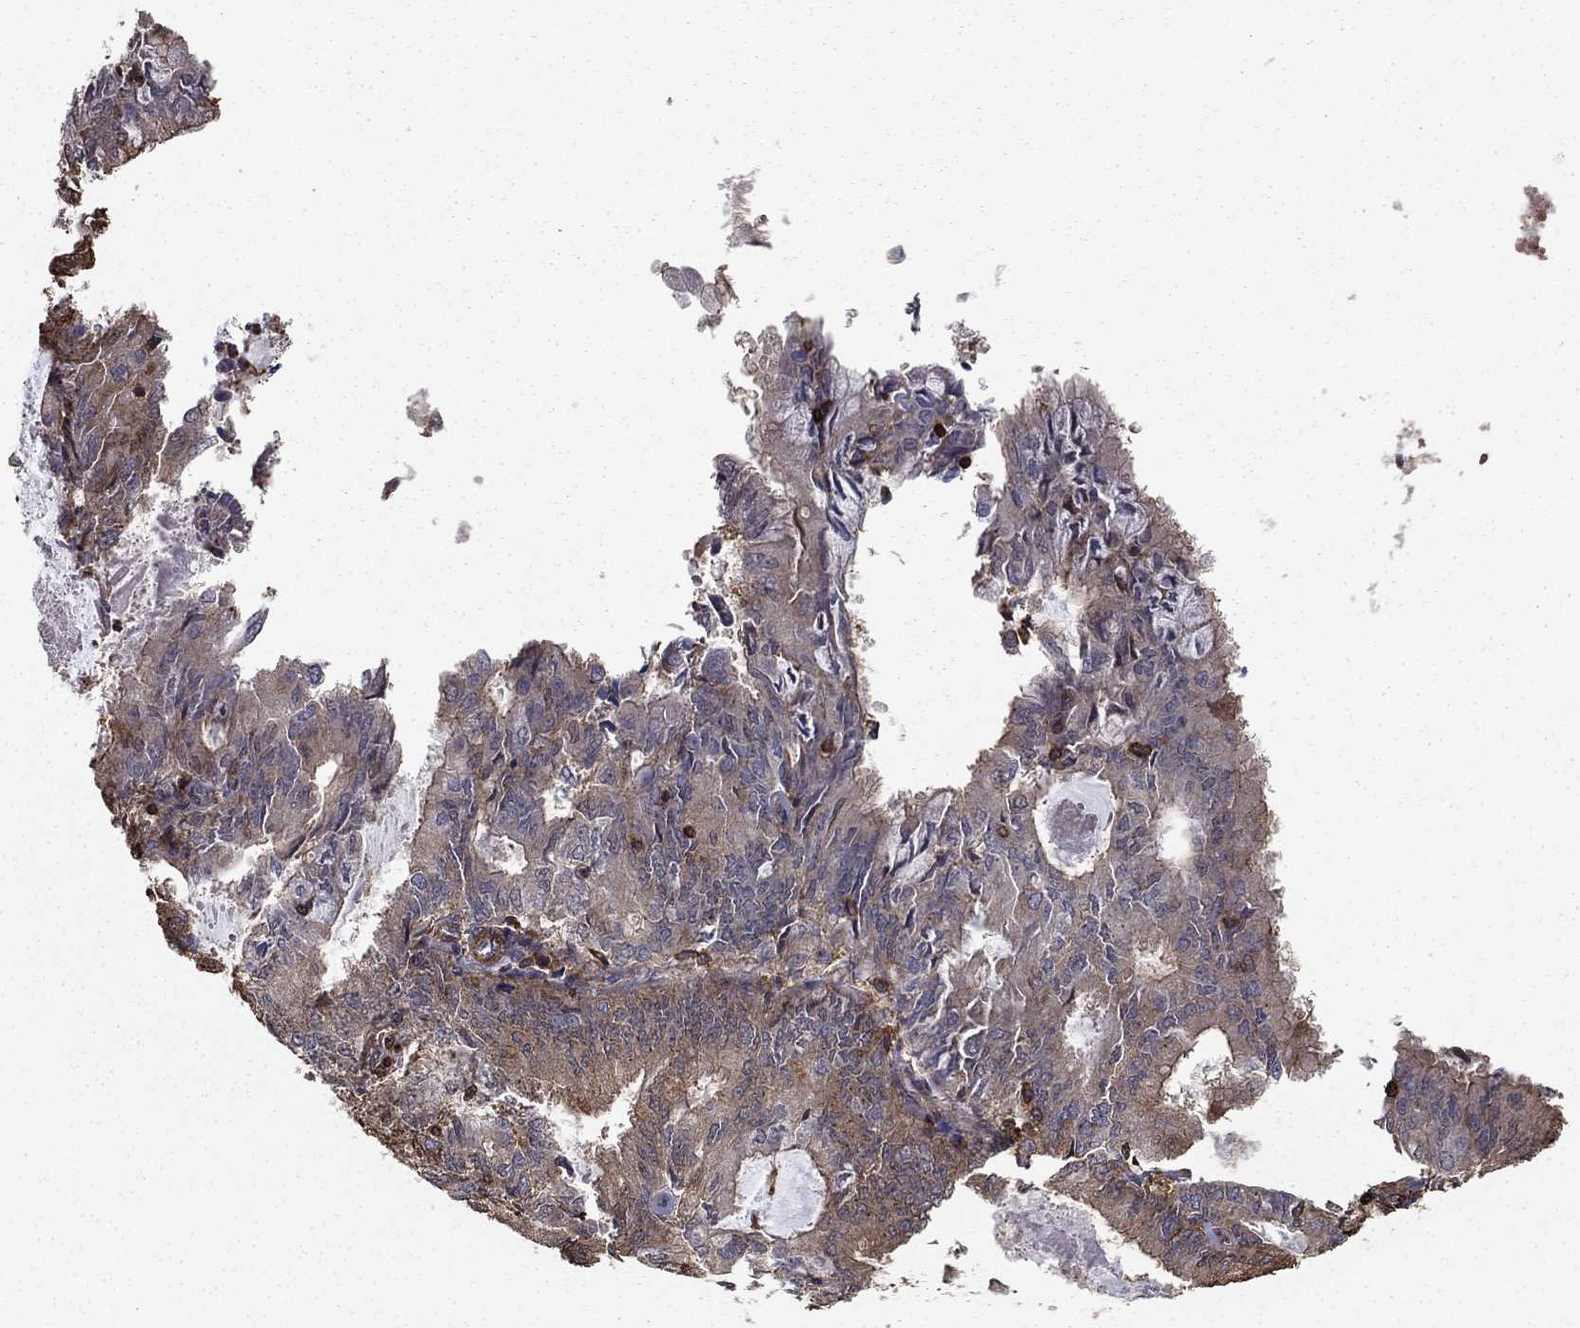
{"staining": {"intensity": "weak", "quantity": "<25%", "location": "cytoplasmic/membranous"}, "tissue": "endometrial cancer", "cell_type": "Tumor cells", "image_type": "cancer", "snomed": [{"axis": "morphology", "description": "Adenocarcinoma, NOS"}, {"axis": "topography", "description": "Endometrium"}], "caption": "IHC photomicrograph of endometrial cancer (adenocarcinoma) stained for a protein (brown), which exhibits no staining in tumor cells.", "gene": "HABP4", "patient": {"sex": "female", "age": 57}}